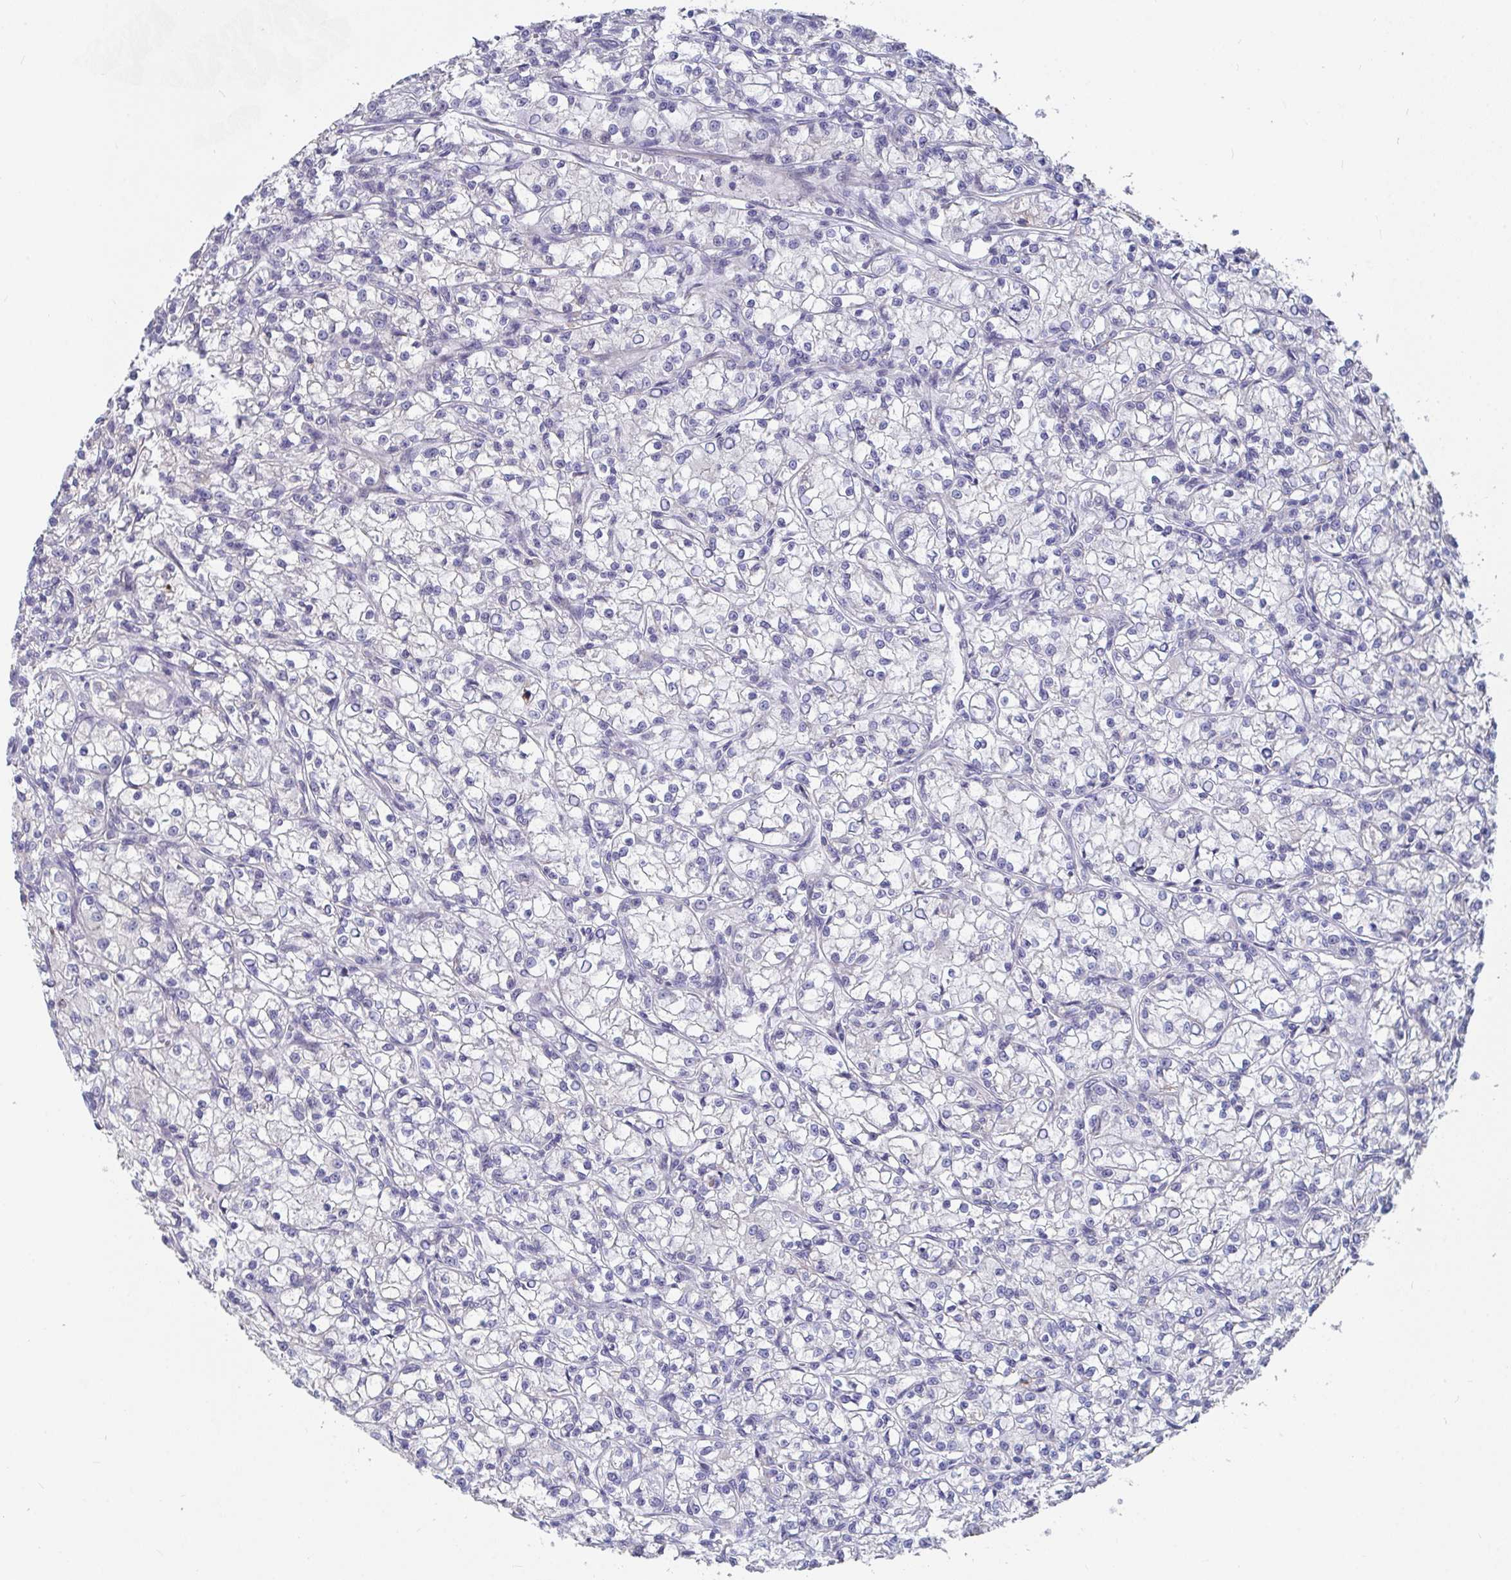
{"staining": {"intensity": "negative", "quantity": "none", "location": "none"}, "tissue": "renal cancer", "cell_type": "Tumor cells", "image_type": "cancer", "snomed": [{"axis": "morphology", "description": "Adenocarcinoma, NOS"}, {"axis": "topography", "description": "Kidney"}], "caption": "Tumor cells are negative for protein expression in human renal cancer (adenocarcinoma).", "gene": "FAM156B", "patient": {"sex": "female", "age": 59}}